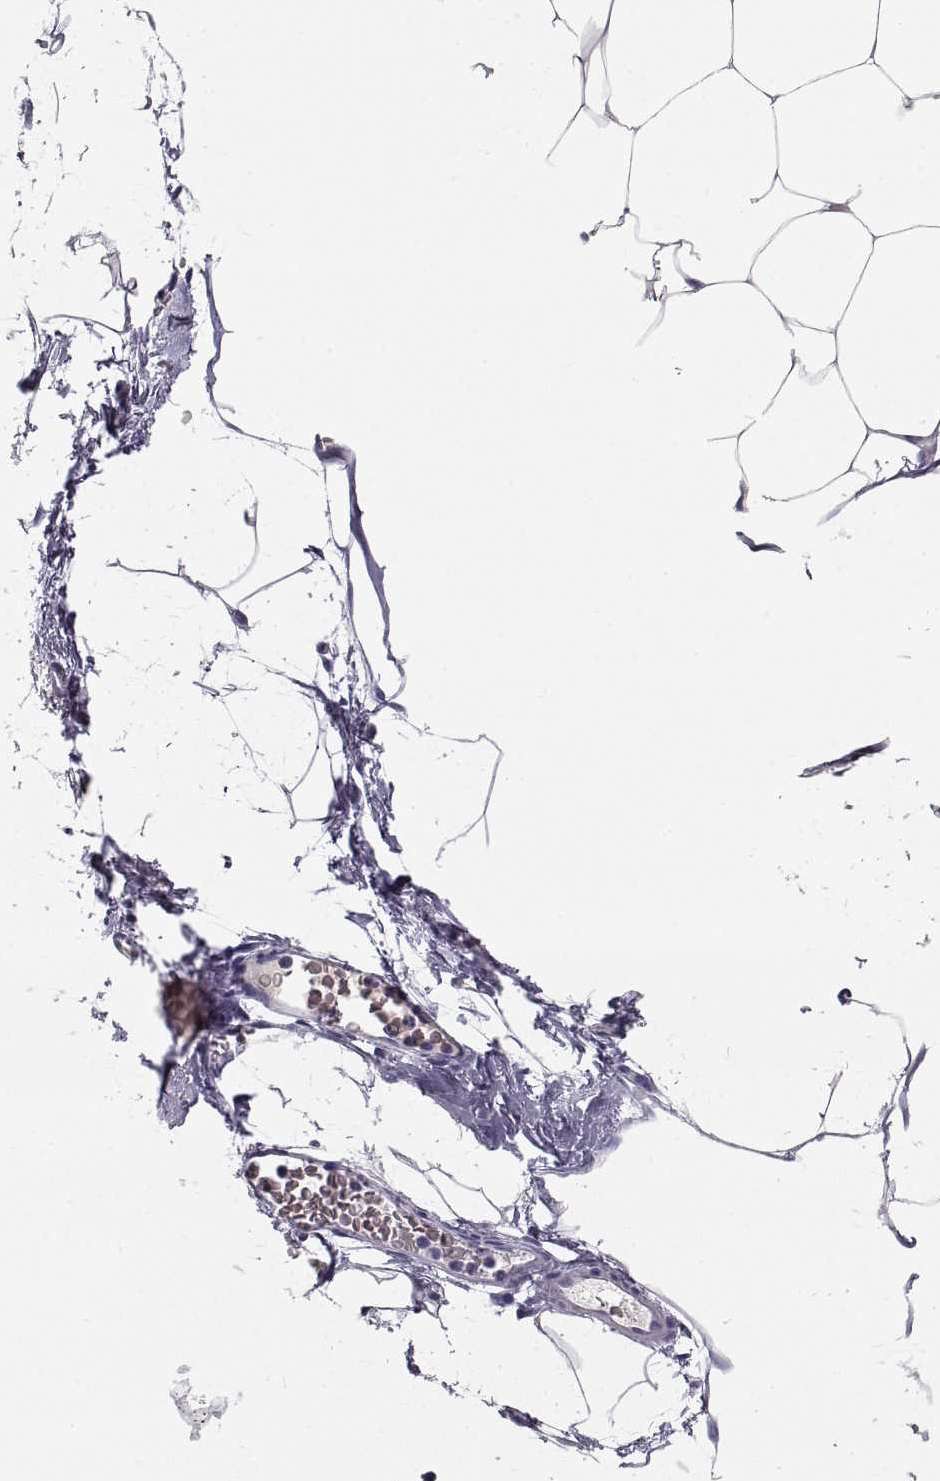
{"staining": {"intensity": "negative", "quantity": "none", "location": "none"}, "tissue": "adipose tissue", "cell_type": "Adipocytes", "image_type": "normal", "snomed": [{"axis": "morphology", "description": "Normal tissue, NOS"}, {"axis": "topography", "description": "Adipose tissue"}], "caption": "A high-resolution micrograph shows immunohistochemistry (IHC) staining of normal adipose tissue, which demonstrates no significant positivity in adipocytes.", "gene": "MAGEB2", "patient": {"sex": "male", "age": 57}}